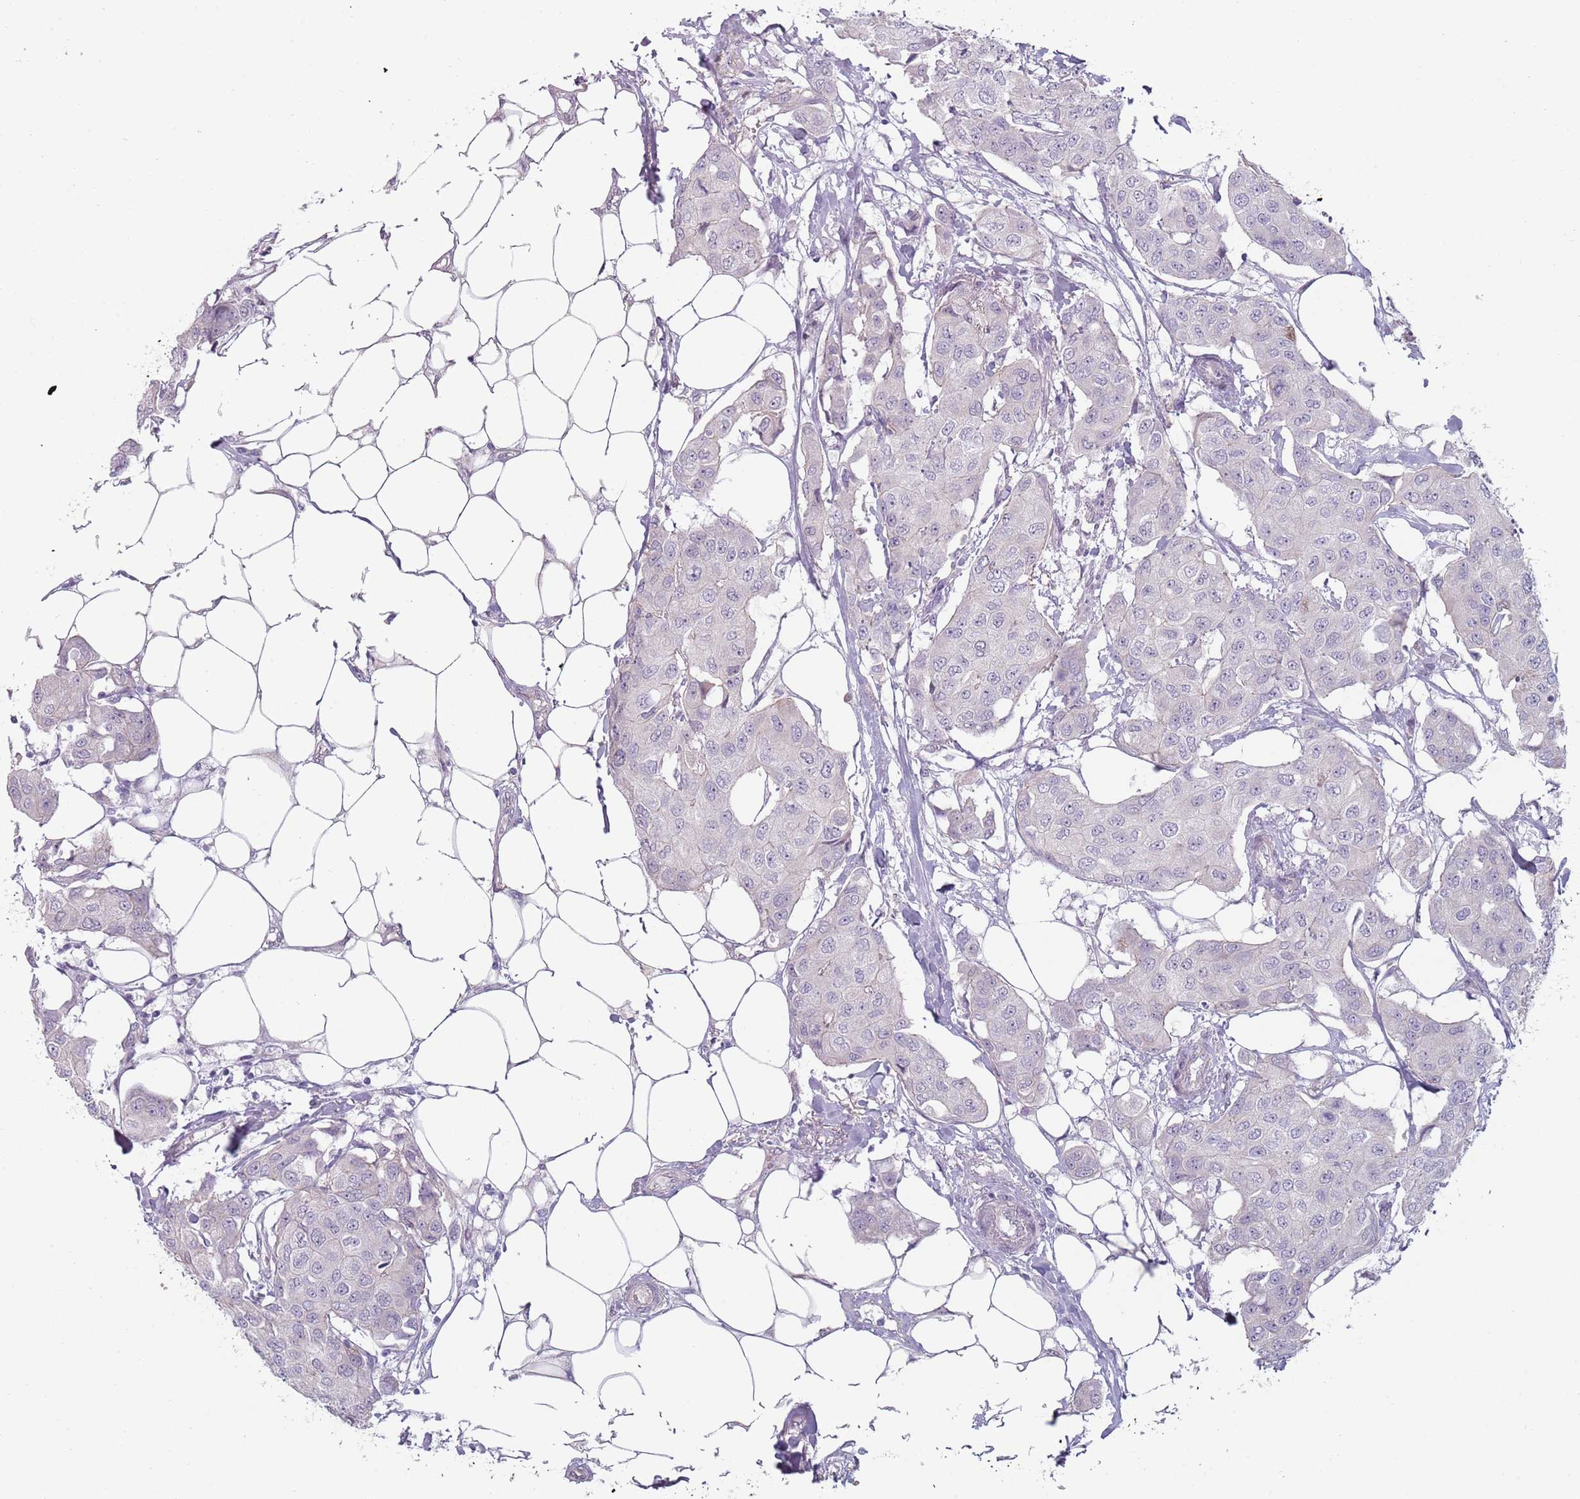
{"staining": {"intensity": "negative", "quantity": "none", "location": "none"}, "tissue": "breast cancer", "cell_type": "Tumor cells", "image_type": "cancer", "snomed": [{"axis": "morphology", "description": "Duct carcinoma"}, {"axis": "topography", "description": "Breast"}, {"axis": "topography", "description": "Lymph node"}], "caption": "Tumor cells show no significant protein staining in breast cancer (intraductal carcinoma). The staining was performed using DAB to visualize the protein expression in brown, while the nuclei were stained in blue with hematoxylin (Magnification: 20x).", "gene": "RFX2", "patient": {"sex": "female", "age": 80}}